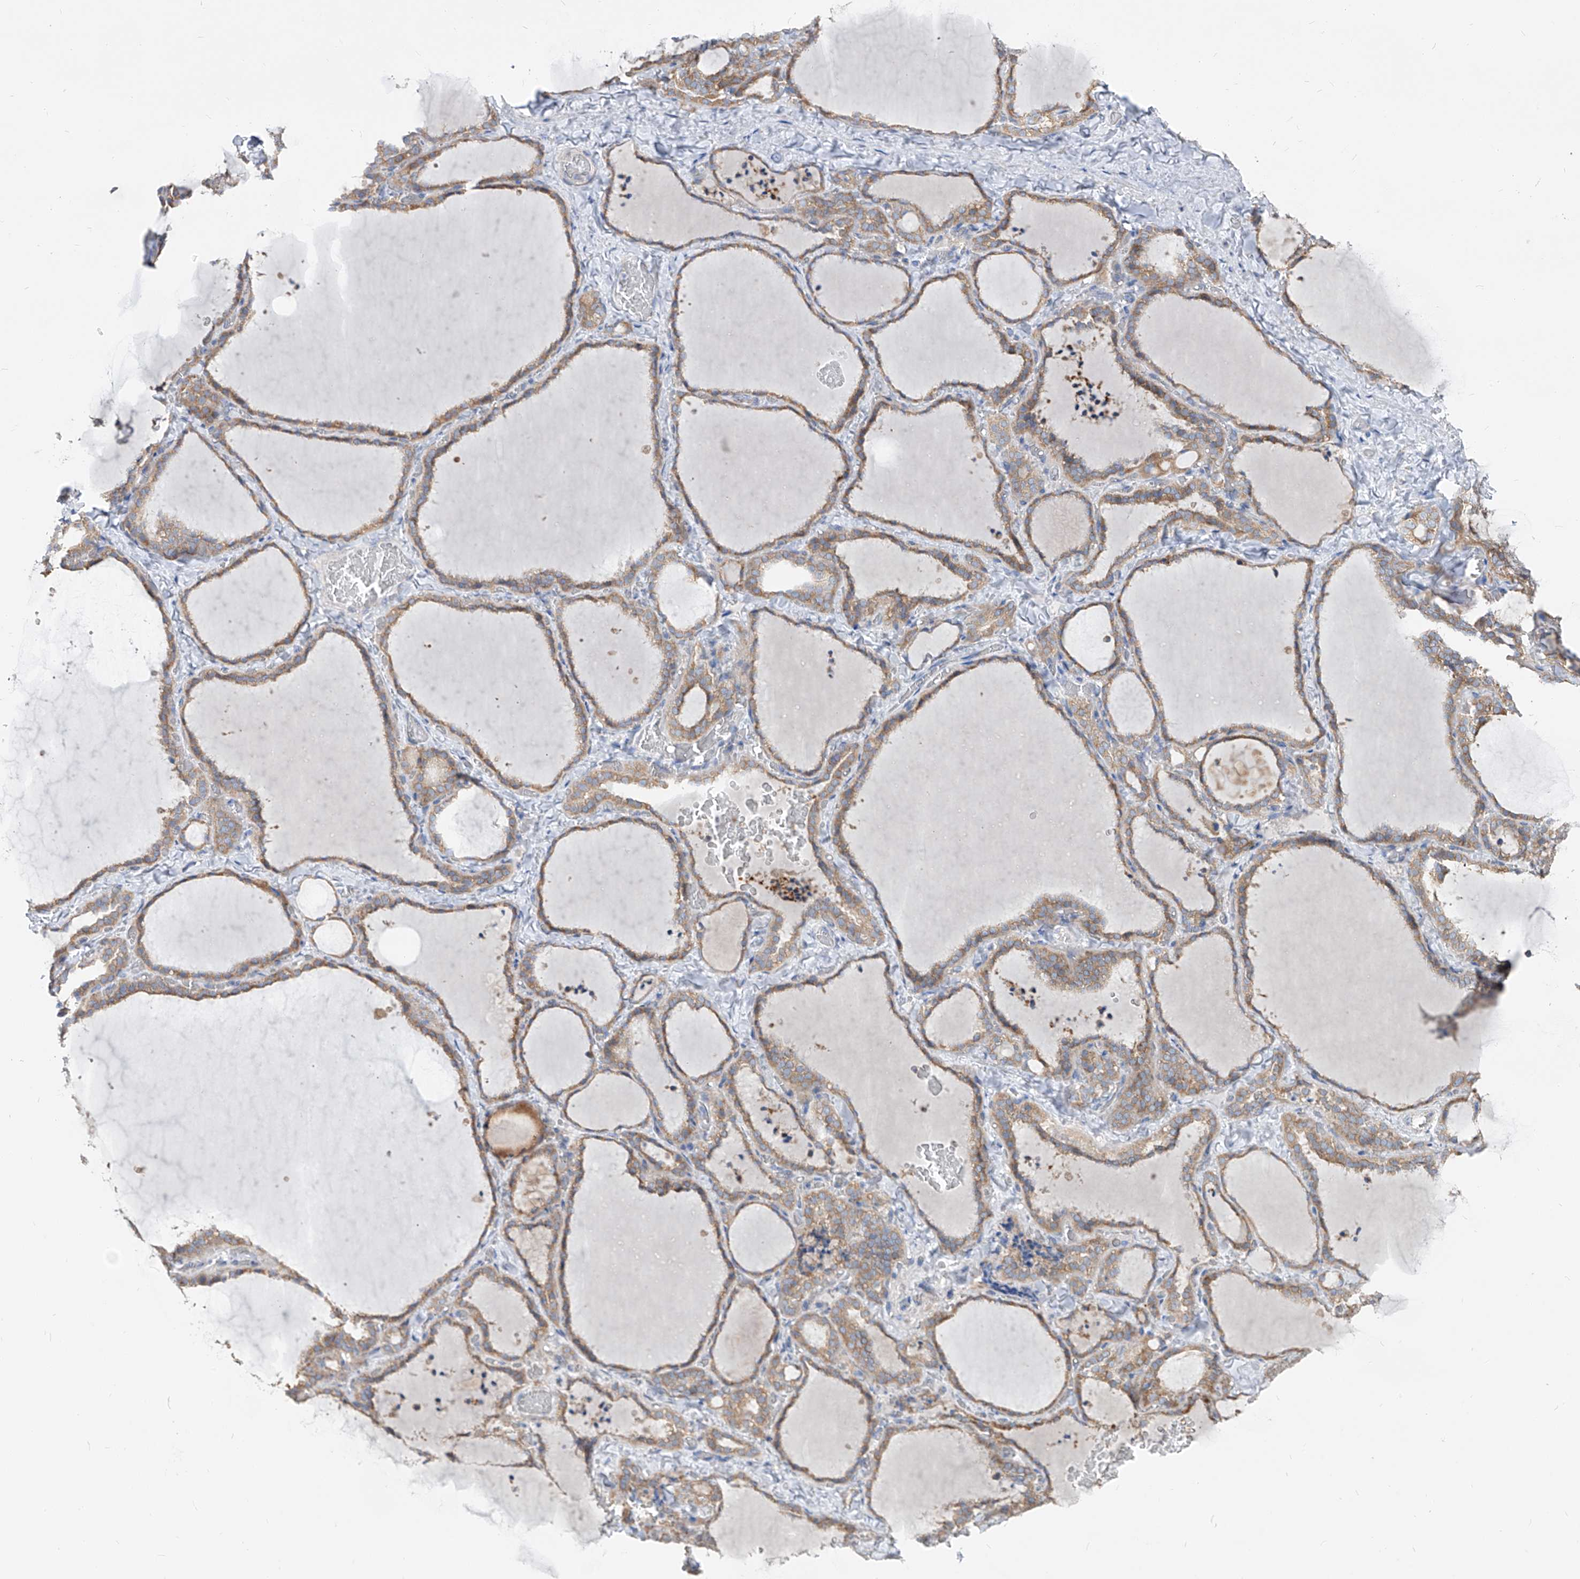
{"staining": {"intensity": "moderate", "quantity": ">75%", "location": "cytoplasmic/membranous"}, "tissue": "thyroid gland", "cell_type": "Glandular cells", "image_type": "normal", "snomed": [{"axis": "morphology", "description": "Normal tissue, NOS"}, {"axis": "topography", "description": "Thyroid gland"}], "caption": "Protein staining exhibits moderate cytoplasmic/membranous expression in approximately >75% of glandular cells in benign thyroid gland.", "gene": "UFL1", "patient": {"sex": "female", "age": 22}}